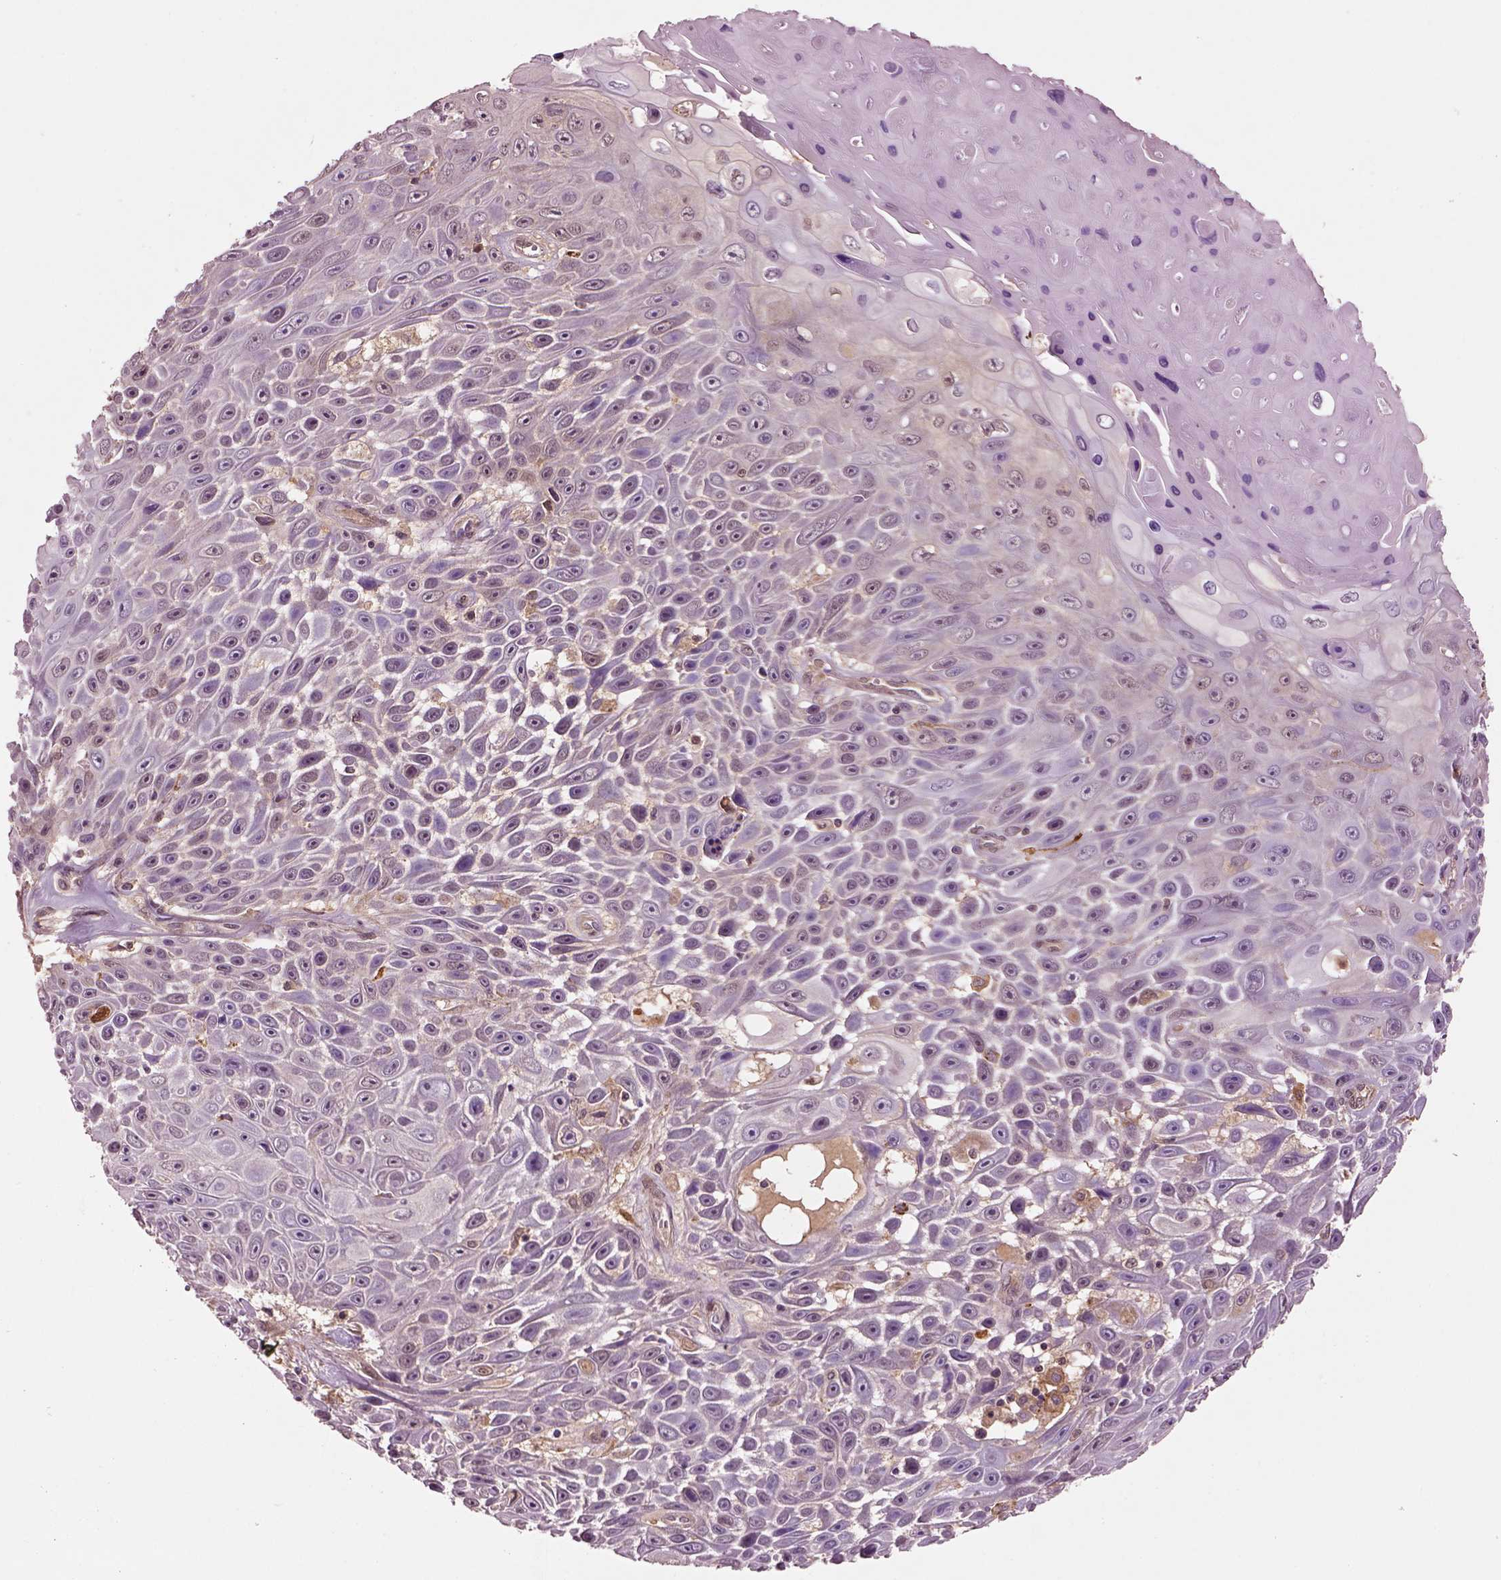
{"staining": {"intensity": "negative", "quantity": "none", "location": "none"}, "tissue": "skin cancer", "cell_type": "Tumor cells", "image_type": "cancer", "snomed": [{"axis": "morphology", "description": "Squamous cell carcinoma, NOS"}, {"axis": "topography", "description": "Skin"}], "caption": "Image shows no protein expression in tumor cells of skin cancer tissue.", "gene": "MDP1", "patient": {"sex": "male", "age": 82}}